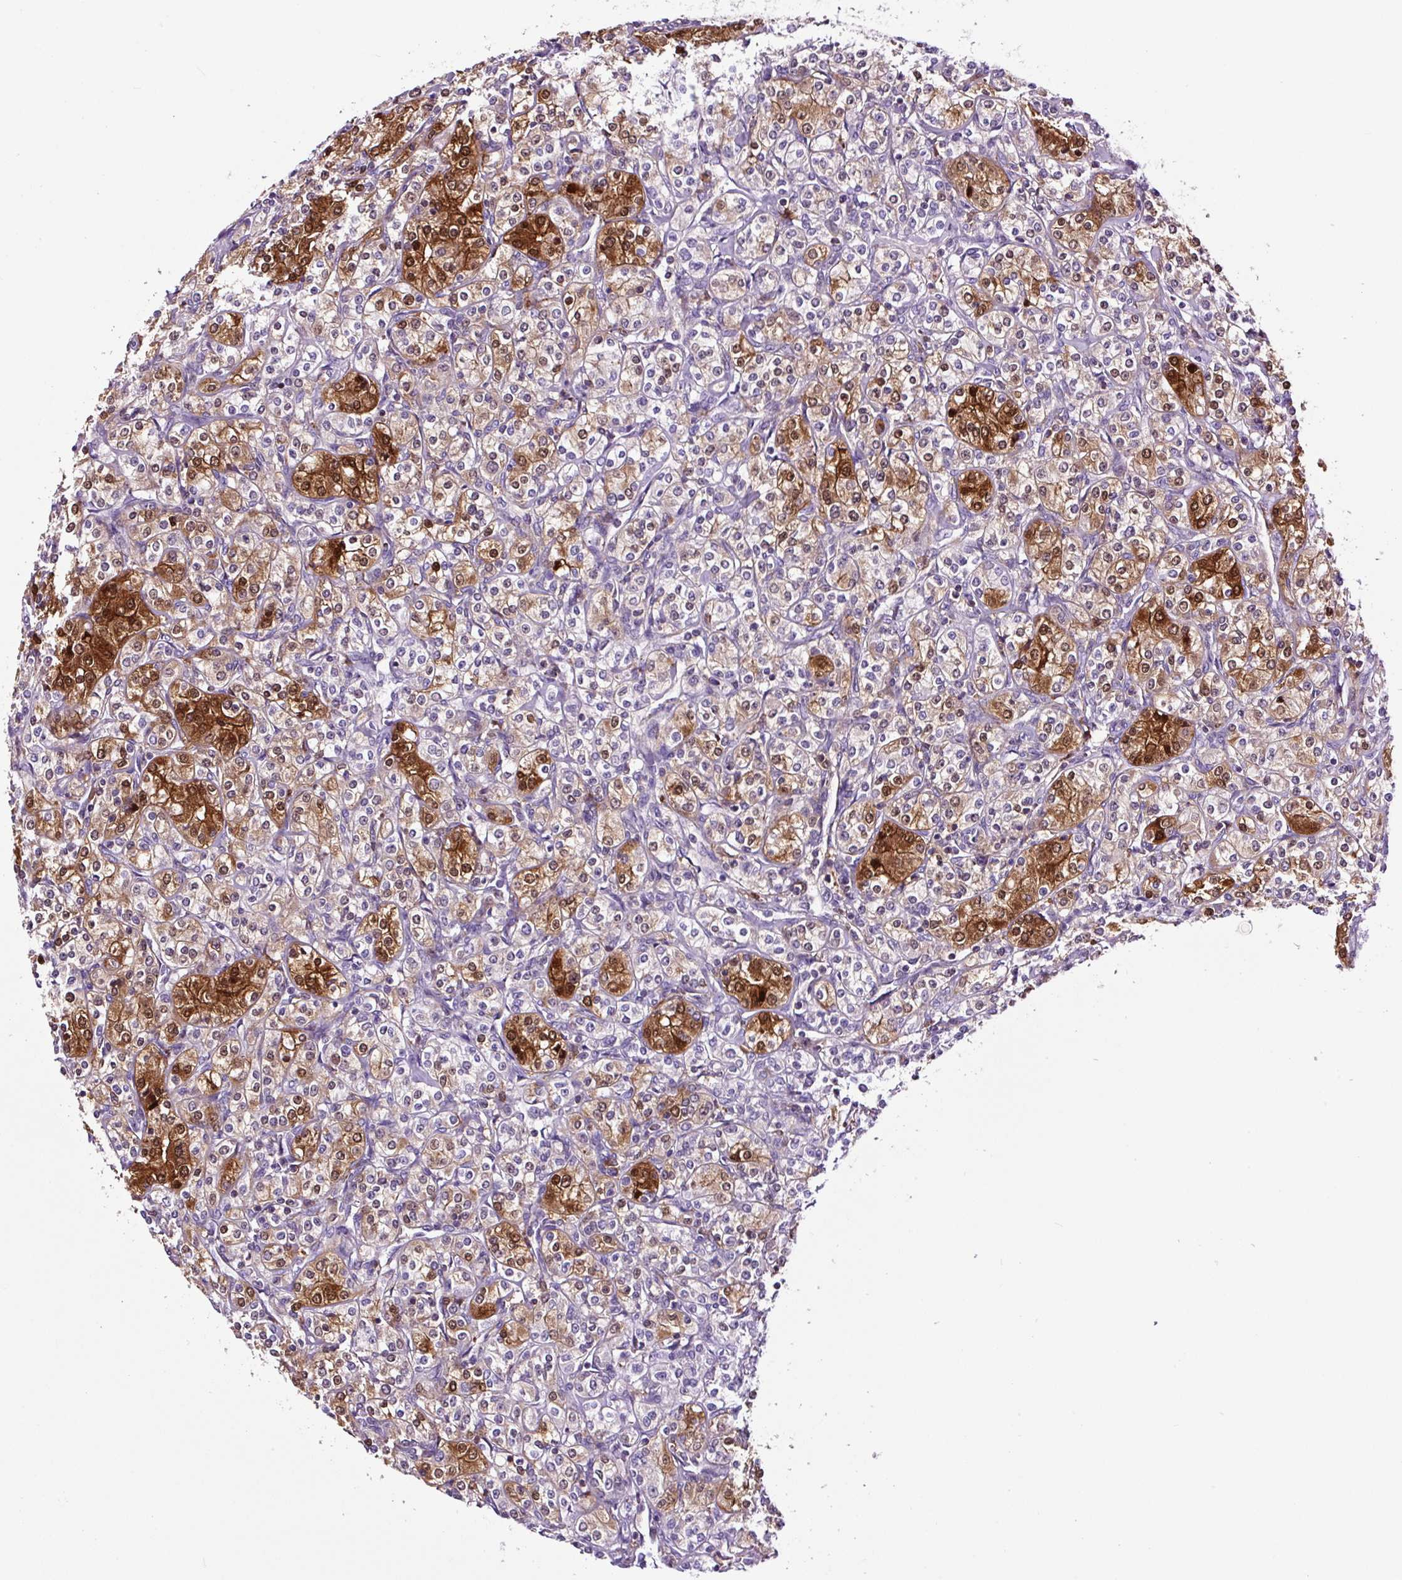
{"staining": {"intensity": "strong", "quantity": "25%-75%", "location": "cytoplasmic/membranous,nuclear"}, "tissue": "renal cancer", "cell_type": "Tumor cells", "image_type": "cancer", "snomed": [{"axis": "morphology", "description": "Adenocarcinoma, NOS"}, {"axis": "topography", "description": "Kidney"}], "caption": "IHC image of neoplastic tissue: renal adenocarcinoma stained using IHC reveals high levels of strong protein expression localized specifically in the cytoplasmic/membranous and nuclear of tumor cells, appearing as a cytoplasmic/membranous and nuclear brown color.", "gene": "TAFA3", "patient": {"sex": "male", "age": 77}}